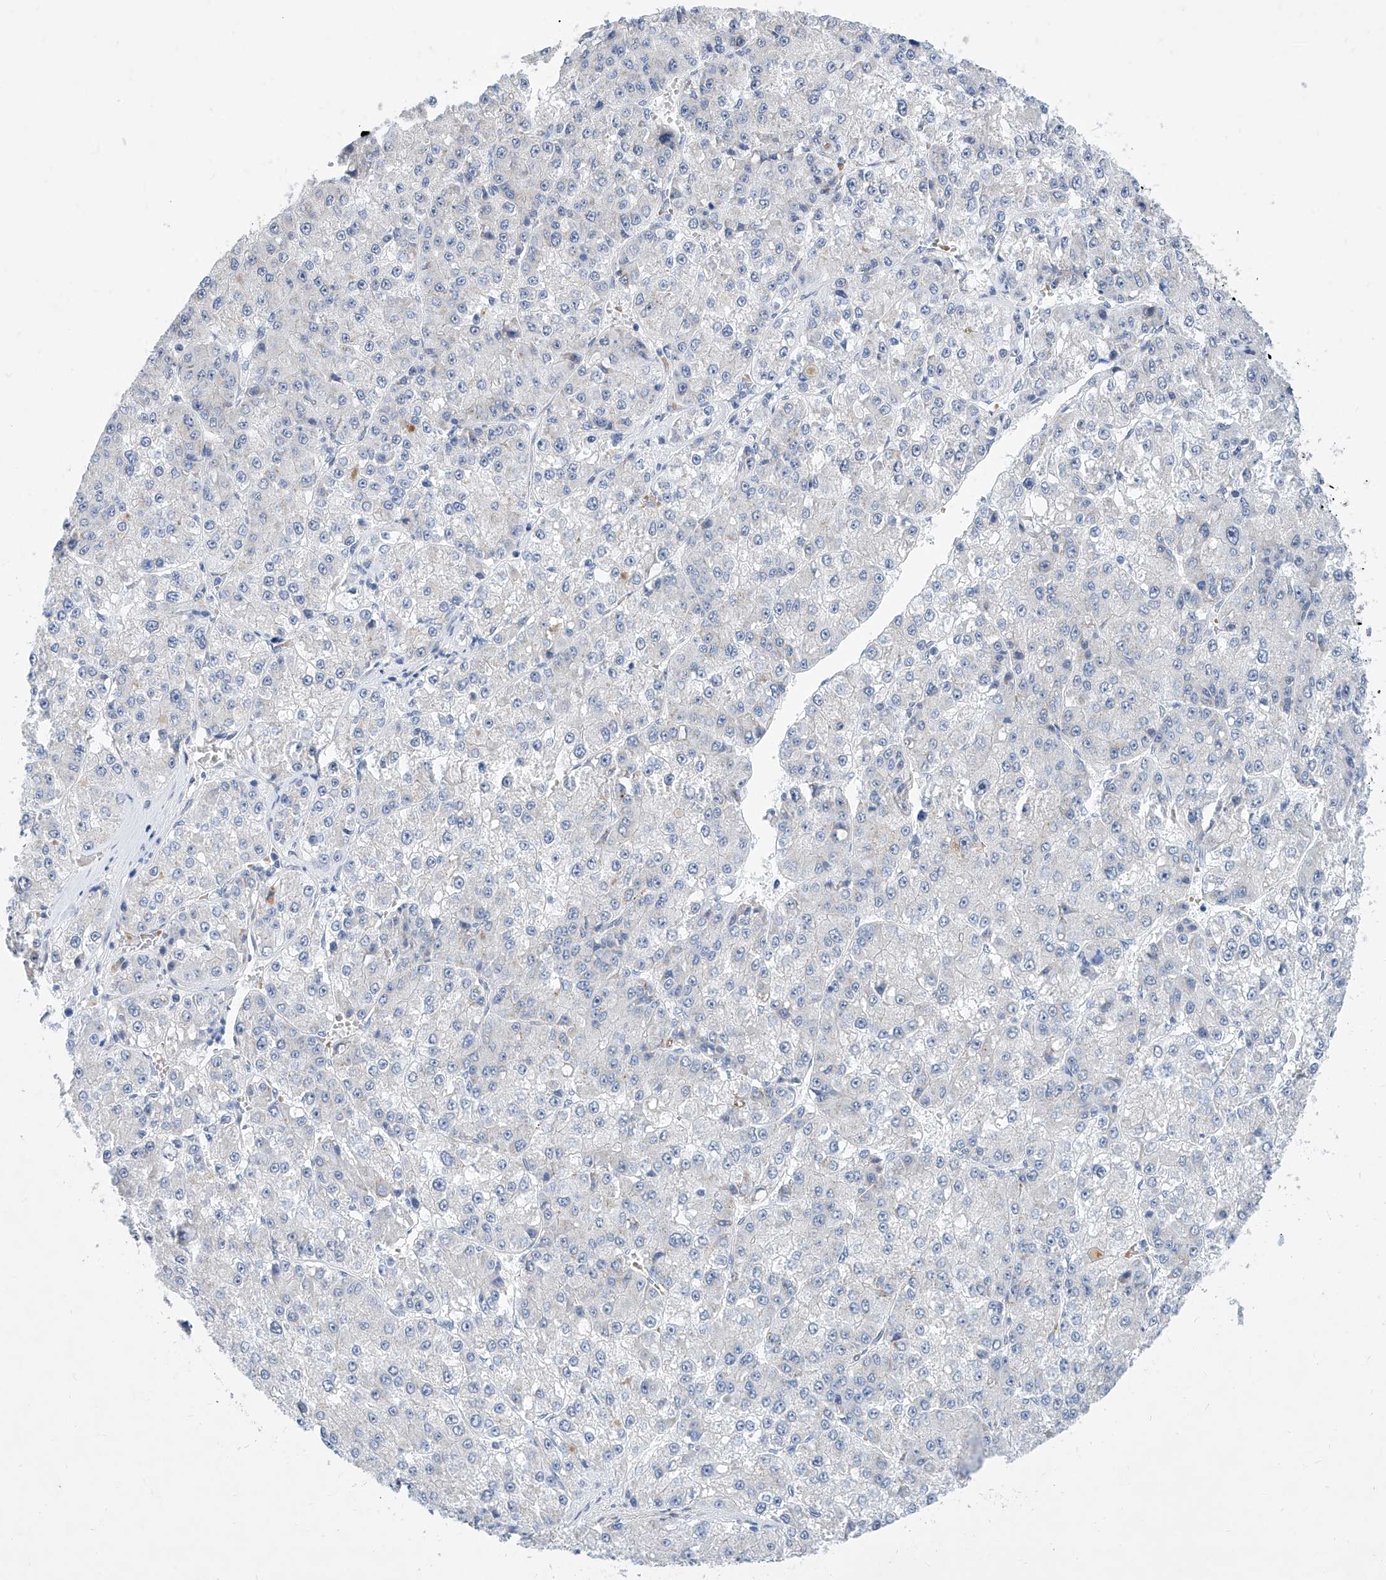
{"staining": {"intensity": "negative", "quantity": "none", "location": "none"}, "tissue": "liver cancer", "cell_type": "Tumor cells", "image_type": "cancer", "snomed": [{"axis": "morphology", "description": "Carcinoma, Hepatocellular, NOS"}, {"axis": "topography", "description": "Liver"}], "caption": "IHC of human hepatocellular carcinoma (liver) displays no staining in tumor cells. (Stains: DAB (3,3'-diaminobenzidine) IHC with hematoxylin counter stain, Microscopy: brightfield microscopy at high magnification).", "gene": "BPTF", "patient": {"sex": "female", "age": 73}}